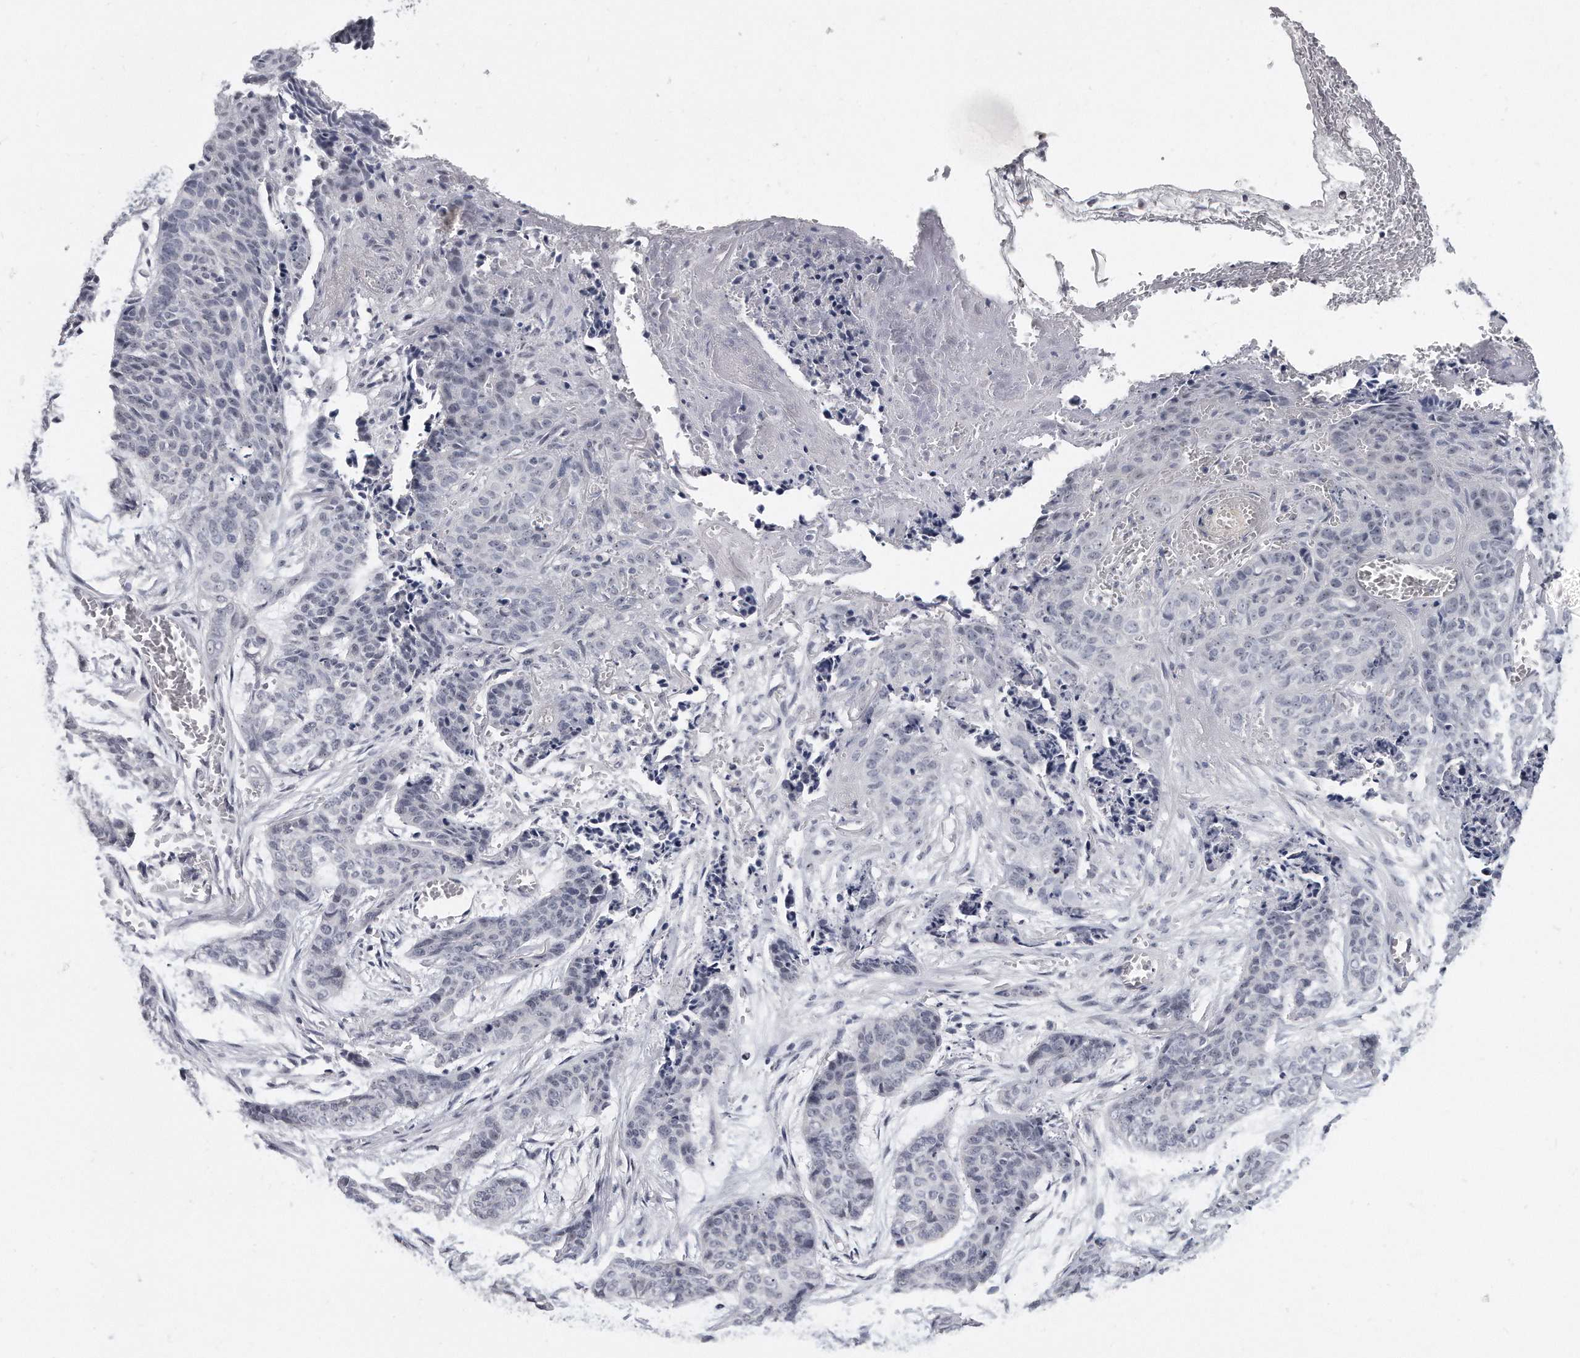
{"staining": {"intensity": "negative", "quantity": "none", "location": "none"}, "tissue": "skin cancer", "cell_type": "Tumor cells", "image_type": "cancer", "snomed": [{"axis": "morphology", "description": "Basal cell carcinoma"}, {"axis": "topography", "description": "Skin"}], "caption": "IHC image of human skin basal cell carcinoma stained for a protein (brown), which reveals no expression in tumor cells.", "gene": "TFCP2L1", "patient": {"sex": "female", "age": 64}}